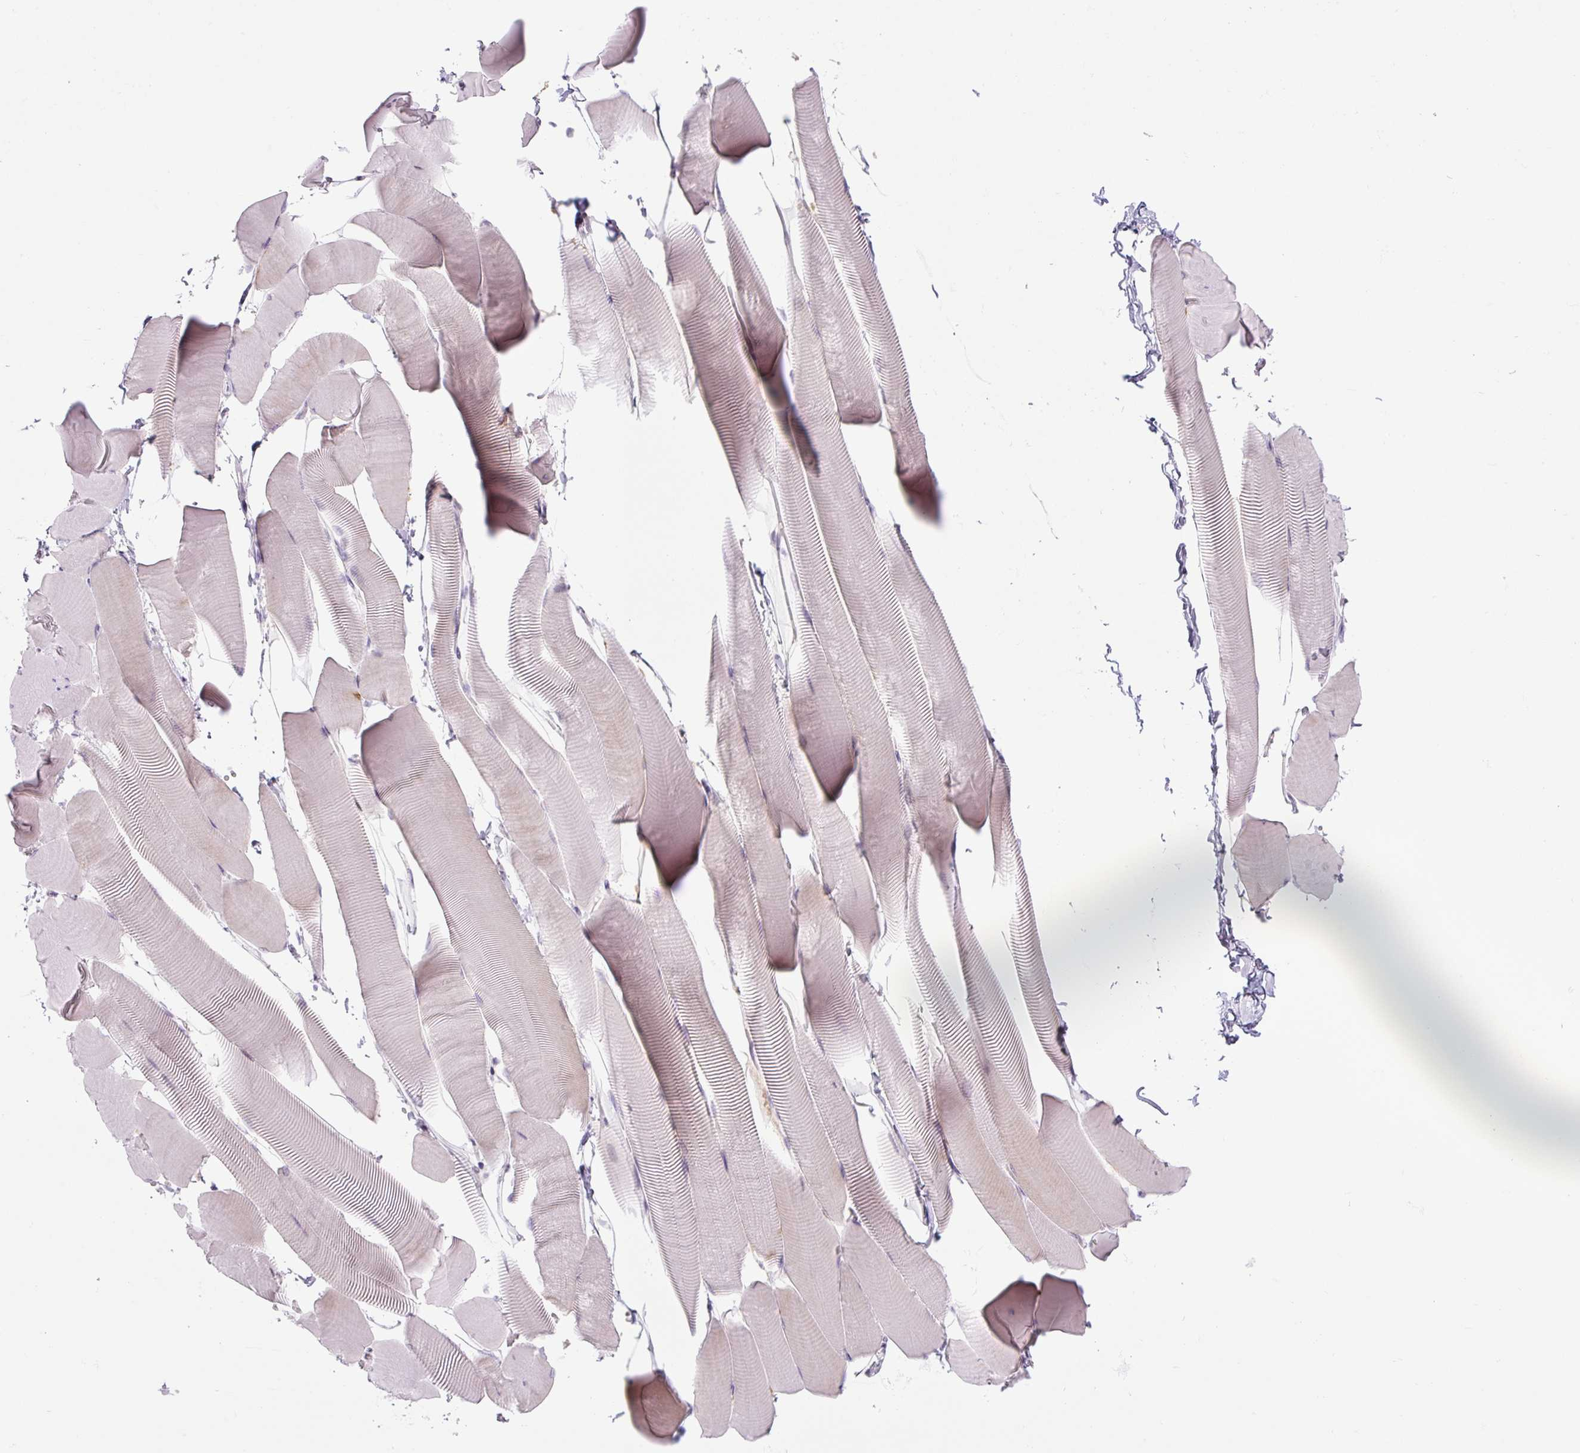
{"staining": {"intensity": "weak", "quantity": "<25%", "location": "cytoplasmic/membranous"}, "tissue": "skeletal muscle", "cell_type": "Myocytes", "image_type": "normal", "snomed": [{"axis": "morphology", "description": "Normal tissue, NOS"}, {"axis": "topography", "description": "Skeletal muscle"}], "caption": "This is a image of immunohistochemistry (IHC) staining of unremarkable skeletal muscle, which shows no expression in myocytes.", "gene": "PRM1", "patient": {"sex": "male", "age": 25}}